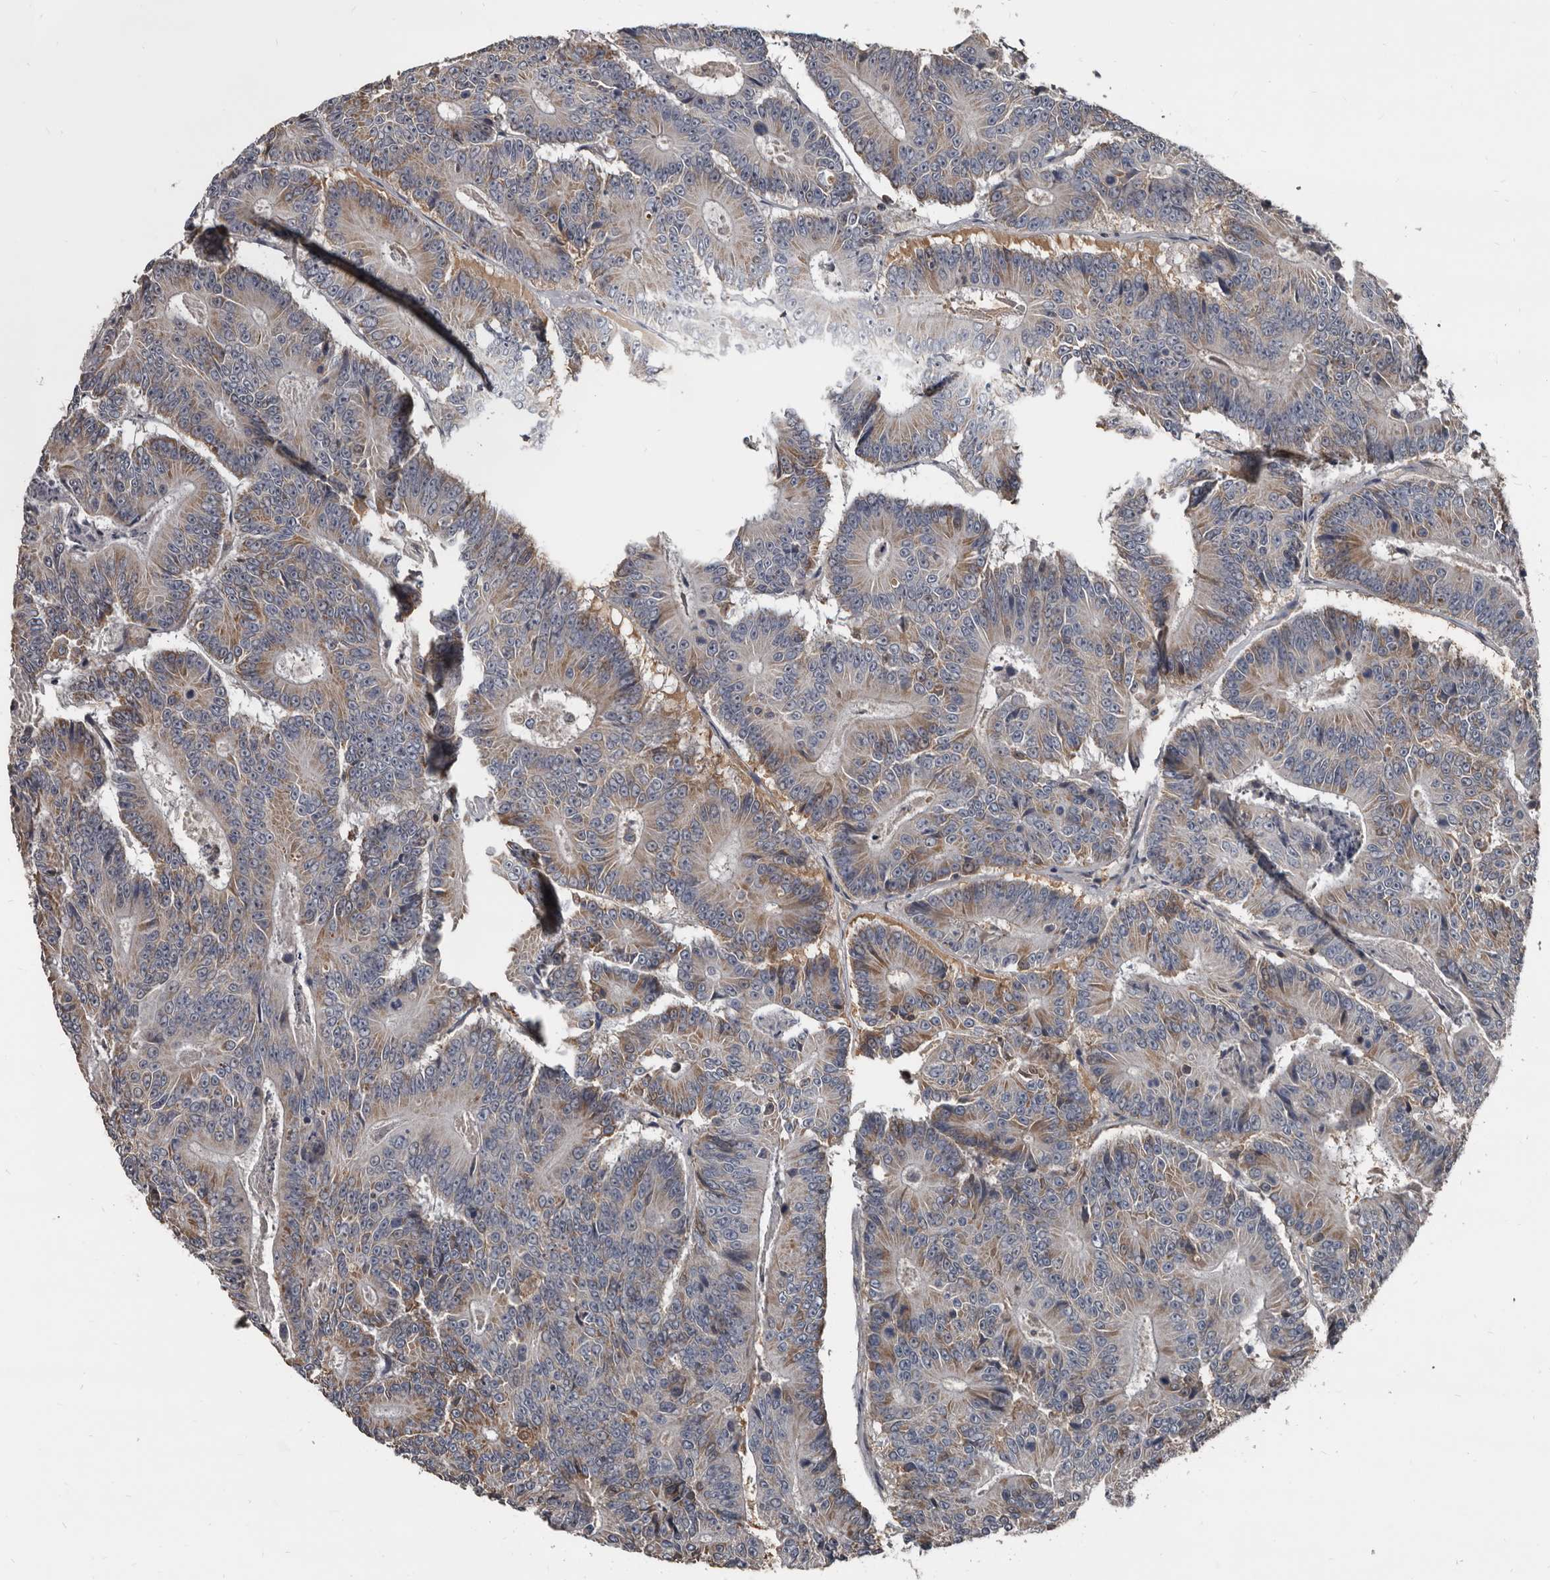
{"staining": {"intensity": "moderate", "quantity": "<25%", "location": "cytoplasmic/membranous"}, "tissue": "colorectal cancer", "cell_type": "Tumor cells", "image_type": "cancer", "snomed": [{"axis": "morphology", "description": "Adenocarcinoma, NOS"}, {"axis": "topography", "description": "Colon"}], "caption": "Approximately <25% of tumor cells in human colorectal adenocarcinoma show moderate cytoplasmic/membranous protein positivity as visualized by brown immunohistochemical staining.", "gene": "GREB1", "patient": {"sex": "male", "age": 83}}